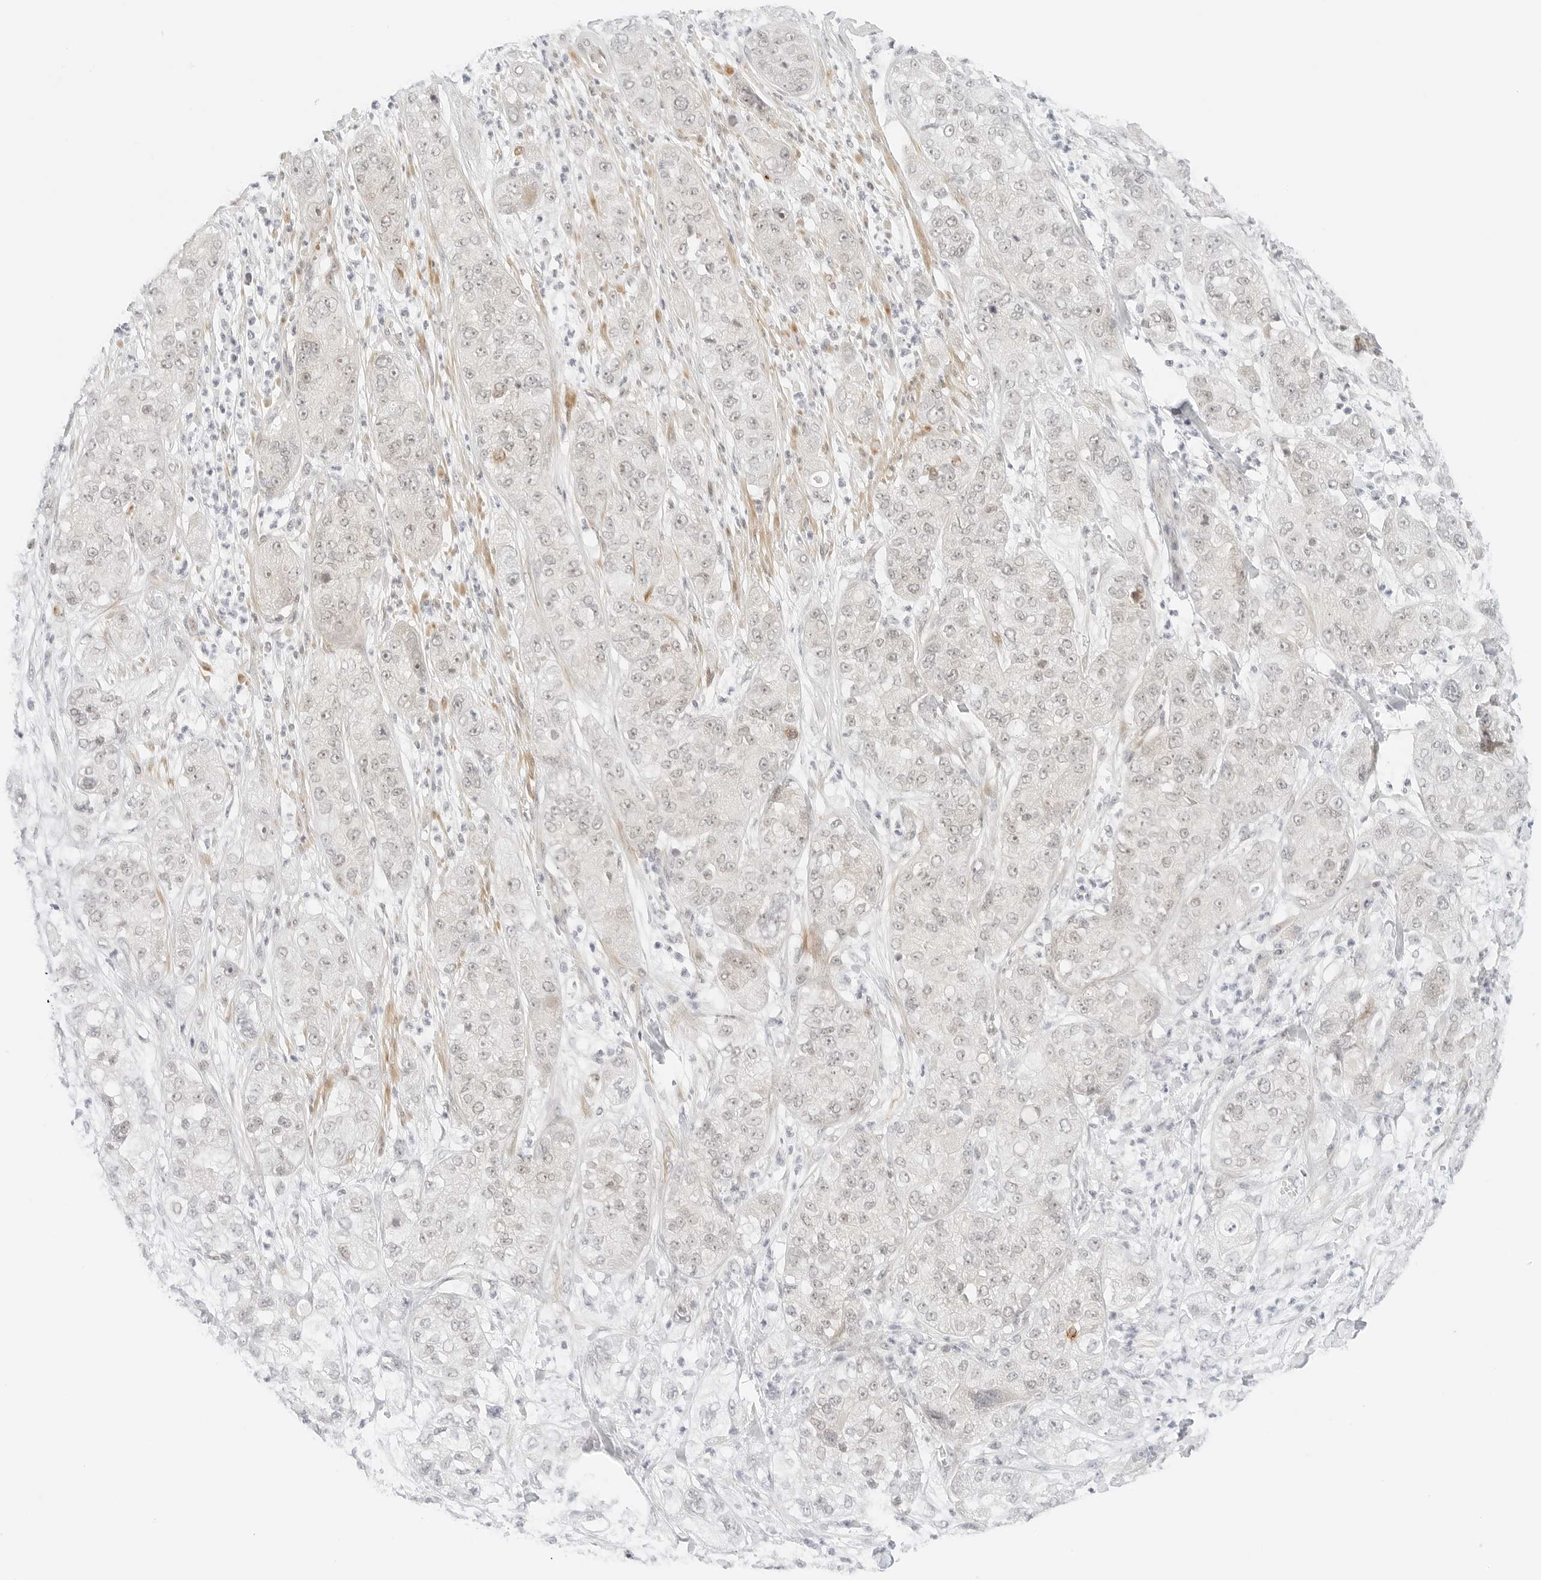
{"staining": {"intensity": "weak", "quantity": "25%-75%", "location": "nuclear"}, "tissue": "pancreatic cancer", "cell_type": "Tumor cells", "image_type": "cancer", "snomed": [{"axis": "morphology", "description": "Adenocarcinoma, NOS"}, {"axis": "topography", "description": "Pancreas"}], "caption": "Tumor cells show weak nuclear positivity in about 25%-75% of cells in adenocarcinoma (pancreatic).", "gene": "NEO1", "patient": {"sex": "female", "age": 78}}